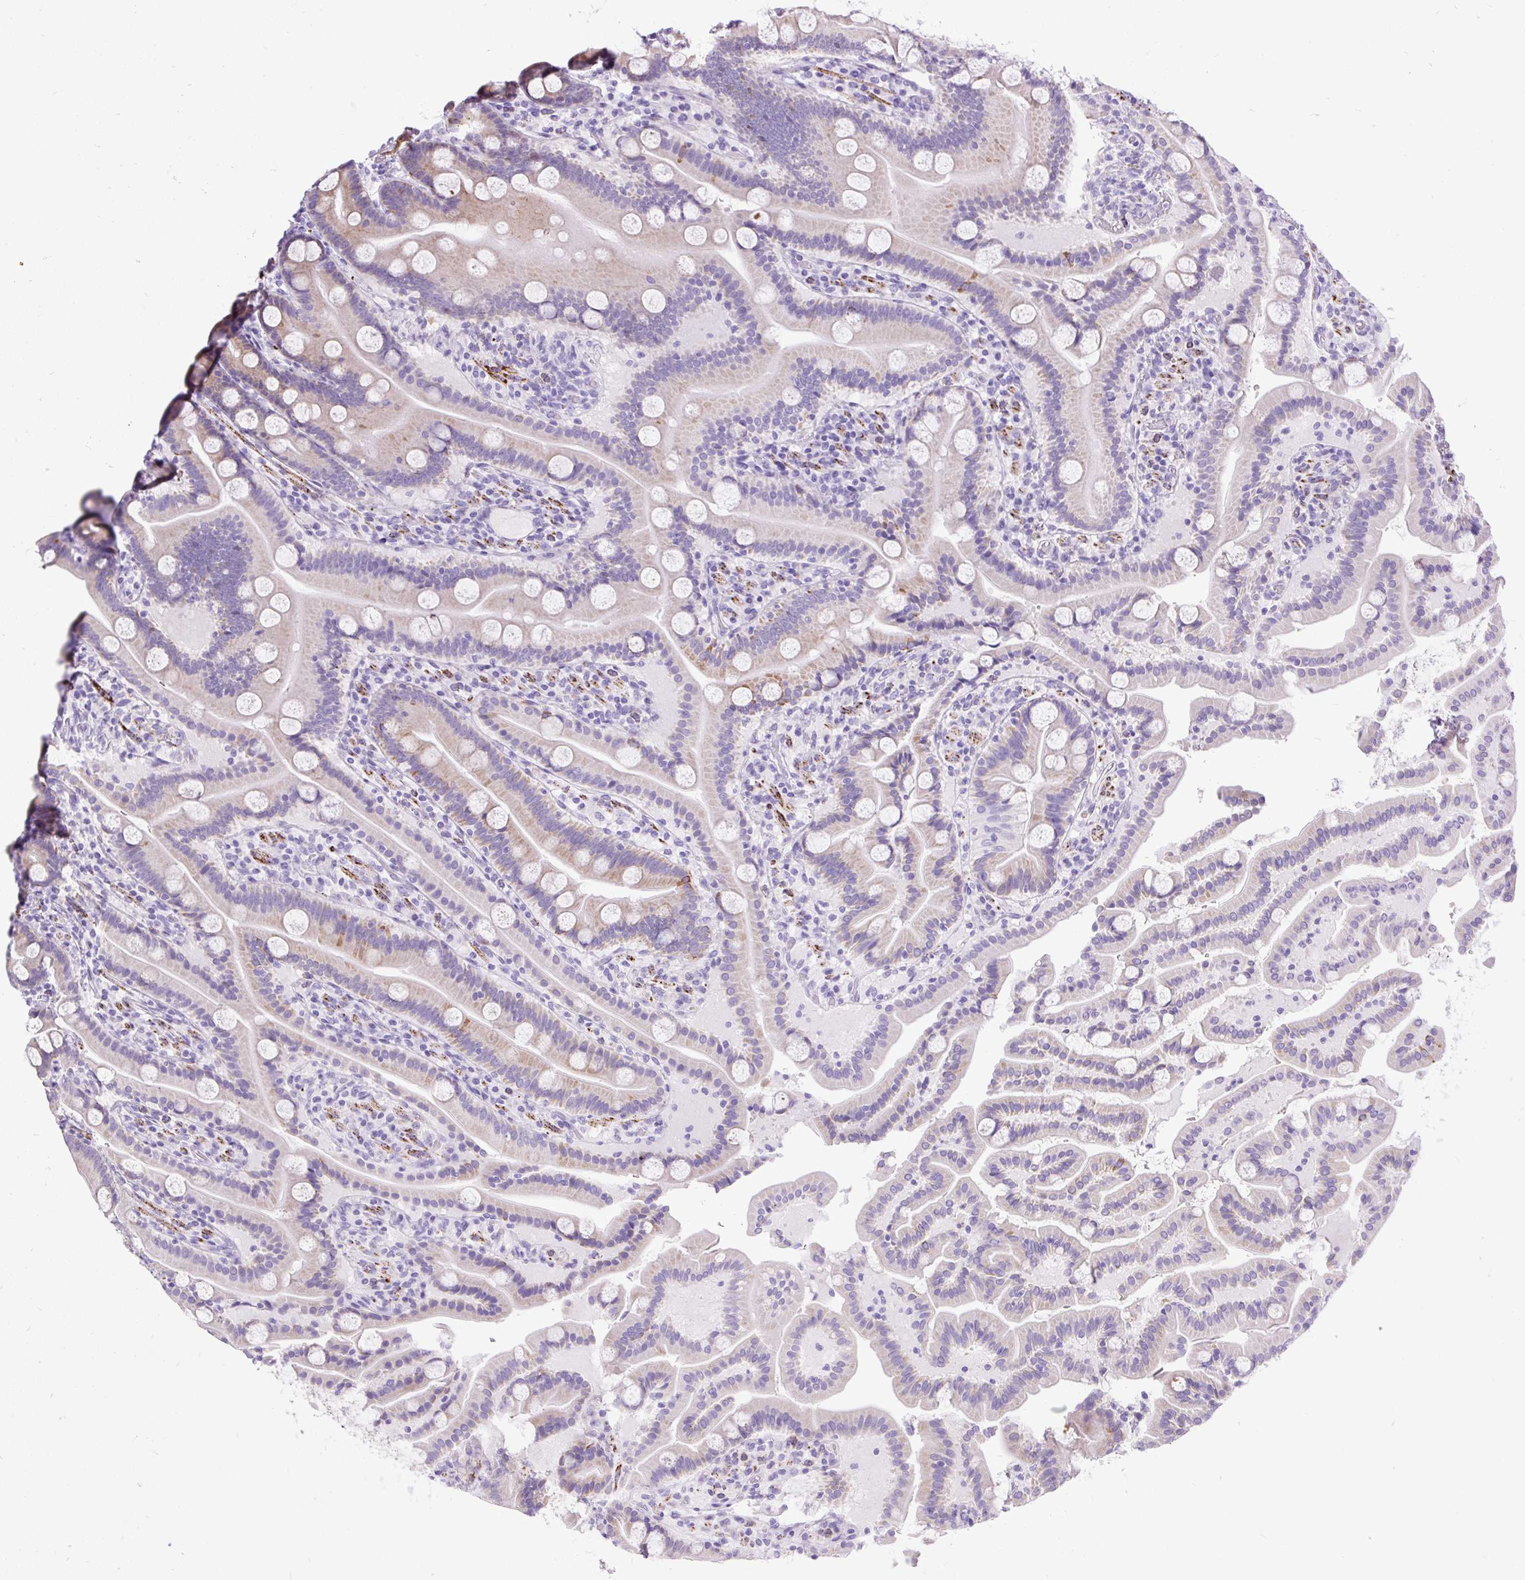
{"staining": {"intensity": "strong", "quantity": "25%-75%", "location": "cytoplasmic/membranous"}, "tissue": "duodenum", "cell_type": "Glandular cells", "image_type": "normal", "snomed": [{"axis": "morphology", "description": "Normal tissue, NOS"}, {"axis": "topography", "description": "Duodenum"}], "caption": "Normal duodenum was stained to show a protein in brown. There is high levels of strong cytoplasmic/membranous positivity in approximately 25%-75% of glandular cells.", "gene": "ZNF256", "patient": {"sex": "male", "age": 55}}